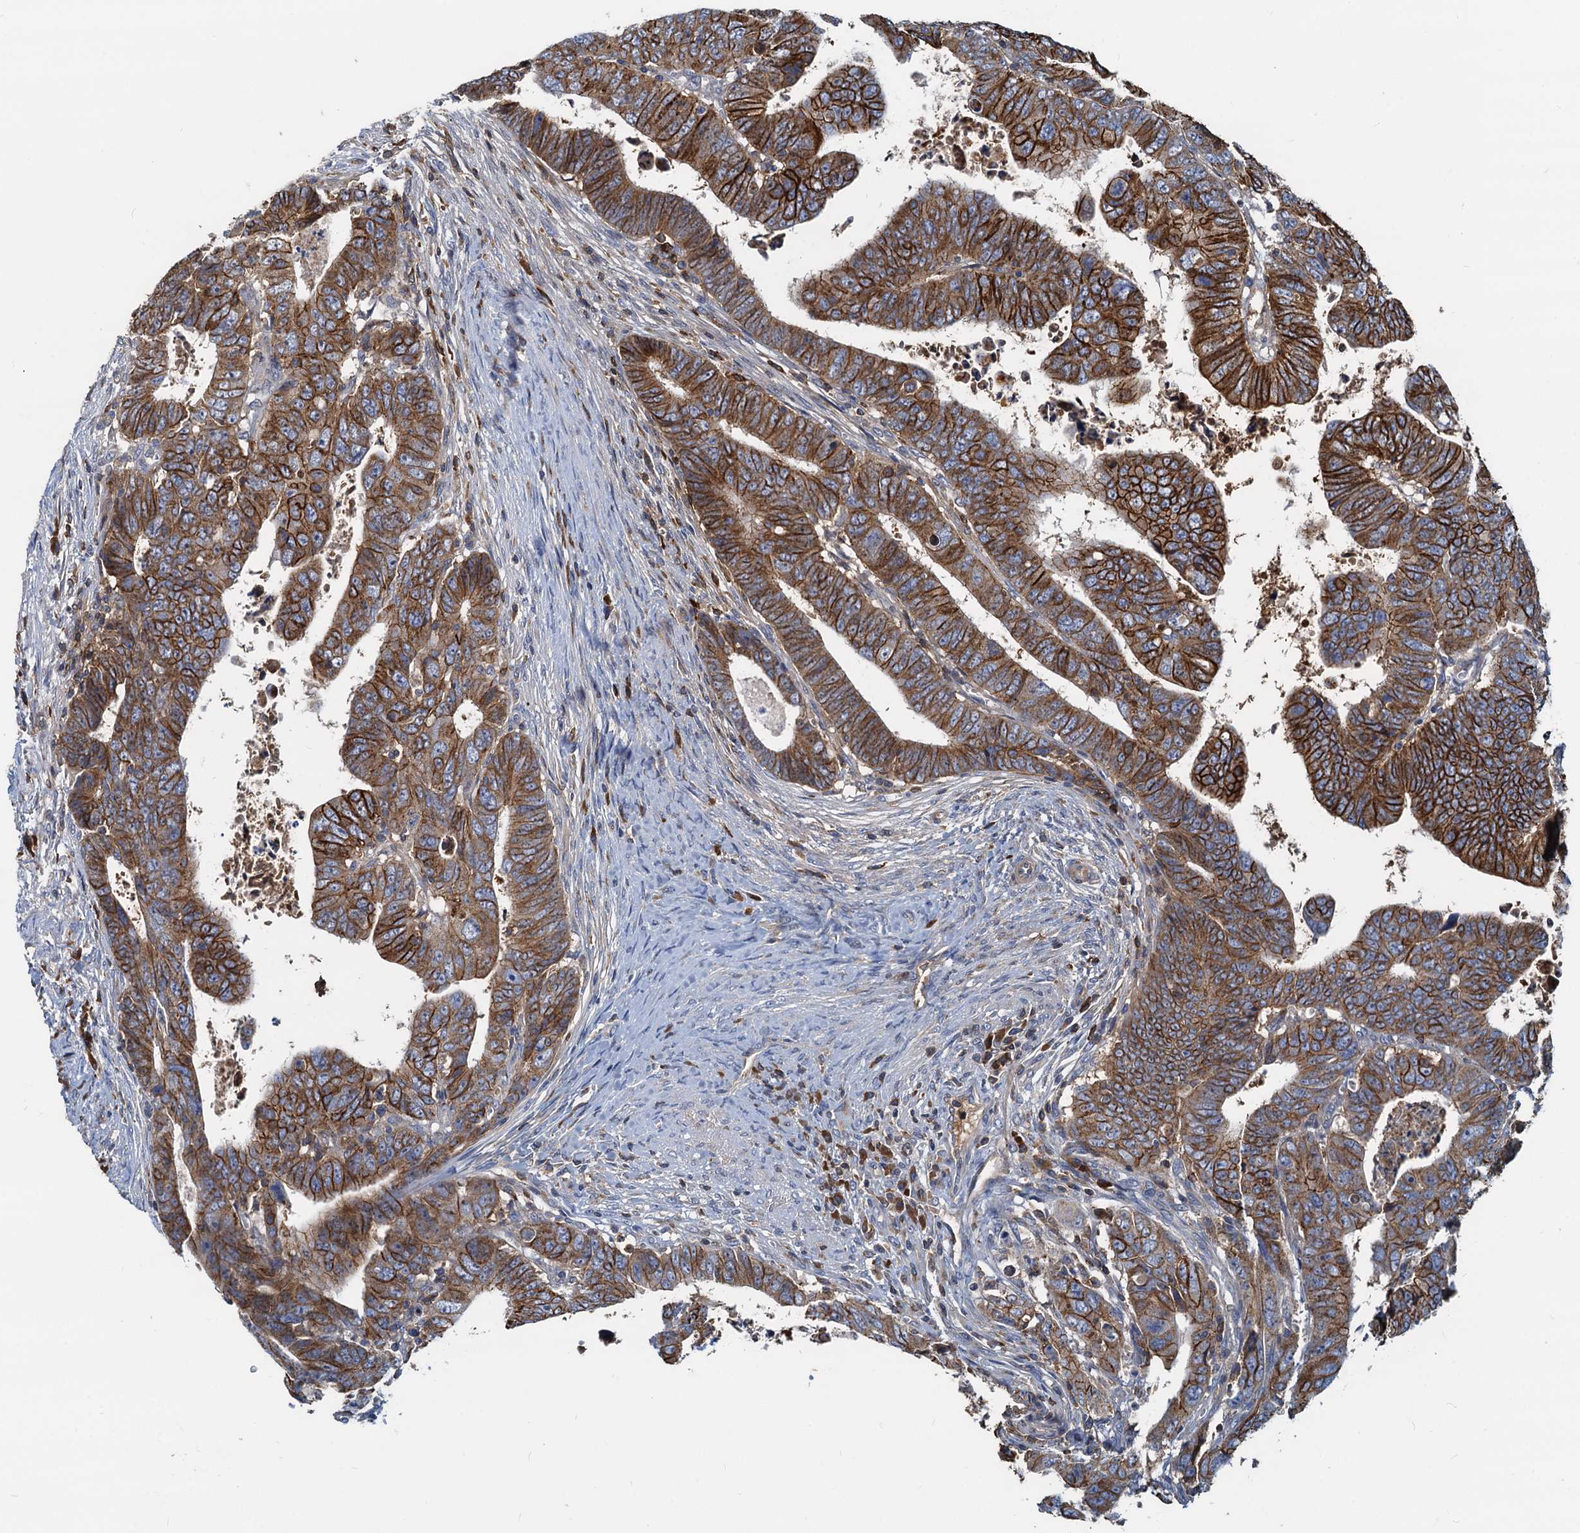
{"staining": {"intensity": "strong", "quantity": ">75%", "location": "cytoplasmic/membranous"}, "tissue": "colorectal cancer", "cell_type": "Tumor cells", "image_type": "cancer", "snomed": [{"axis": "morphology", "description": "Normal tissue, NOS"}, {"axis": "morphology", "description": "Adenocarcinoma, NOS"}, {"axis": "topography", "description": "Rectum"}], "caption": "Immunohistochemical staining of colorectal cancer (adenocarcinoma) shows high levels of strong cytoplasmic/membranous protein positivity in approximately >75% of tumor cells. The staining was performed using DAB, with brown indicating positive protein expression. Nuclei are stained blue with hematoxylin.", "gene": "LNX2", "patient": {"sex": "female", "age": 65}}